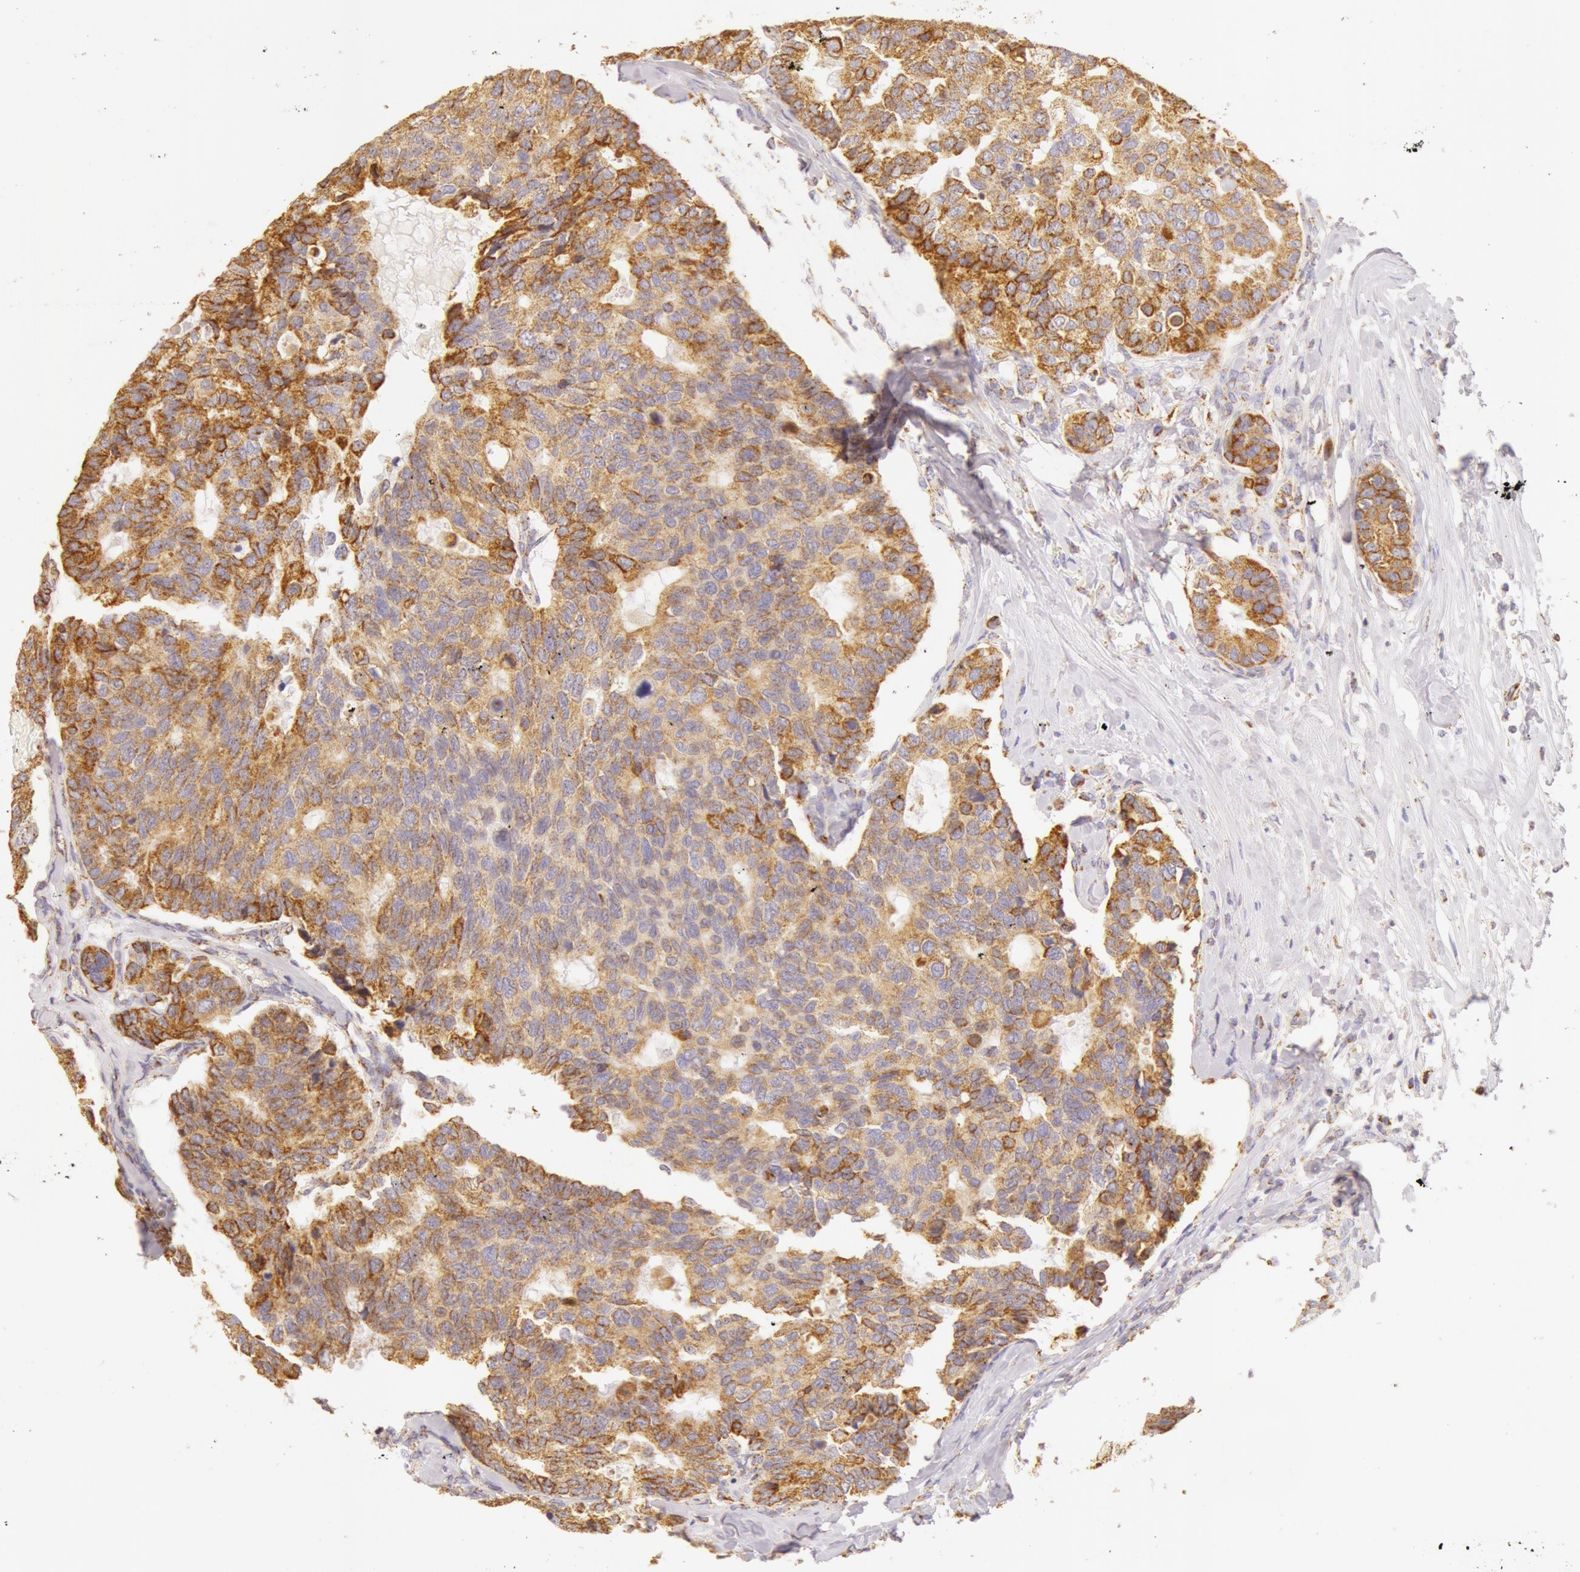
{"staining": {"intensity": "moderate", "quantity": ">75%", "location": "cytoplasmic/membranous"}, "tissue": "breast cancer", "cell_type": "Tumor cells", "image_type": "cancer", "snomed": [{"axis": "morphology", "description": "Duct carcinoma"}, {"axis": "topography", "description": "Breast"}], "caption": "Breast cancer tissue reveals moderate cytoplasmic/membranous staining in approximately >75% of tumor cells, visualized by immunohistochemistry. The staining was performed using DAB (3,3'-diaminobenzidine), with brown indicating positive protein expression. Nuclei are stained blue with hematoxylin.", "gene": "ATP5F1B", "patient": {"sex": "female", "age": 69}}